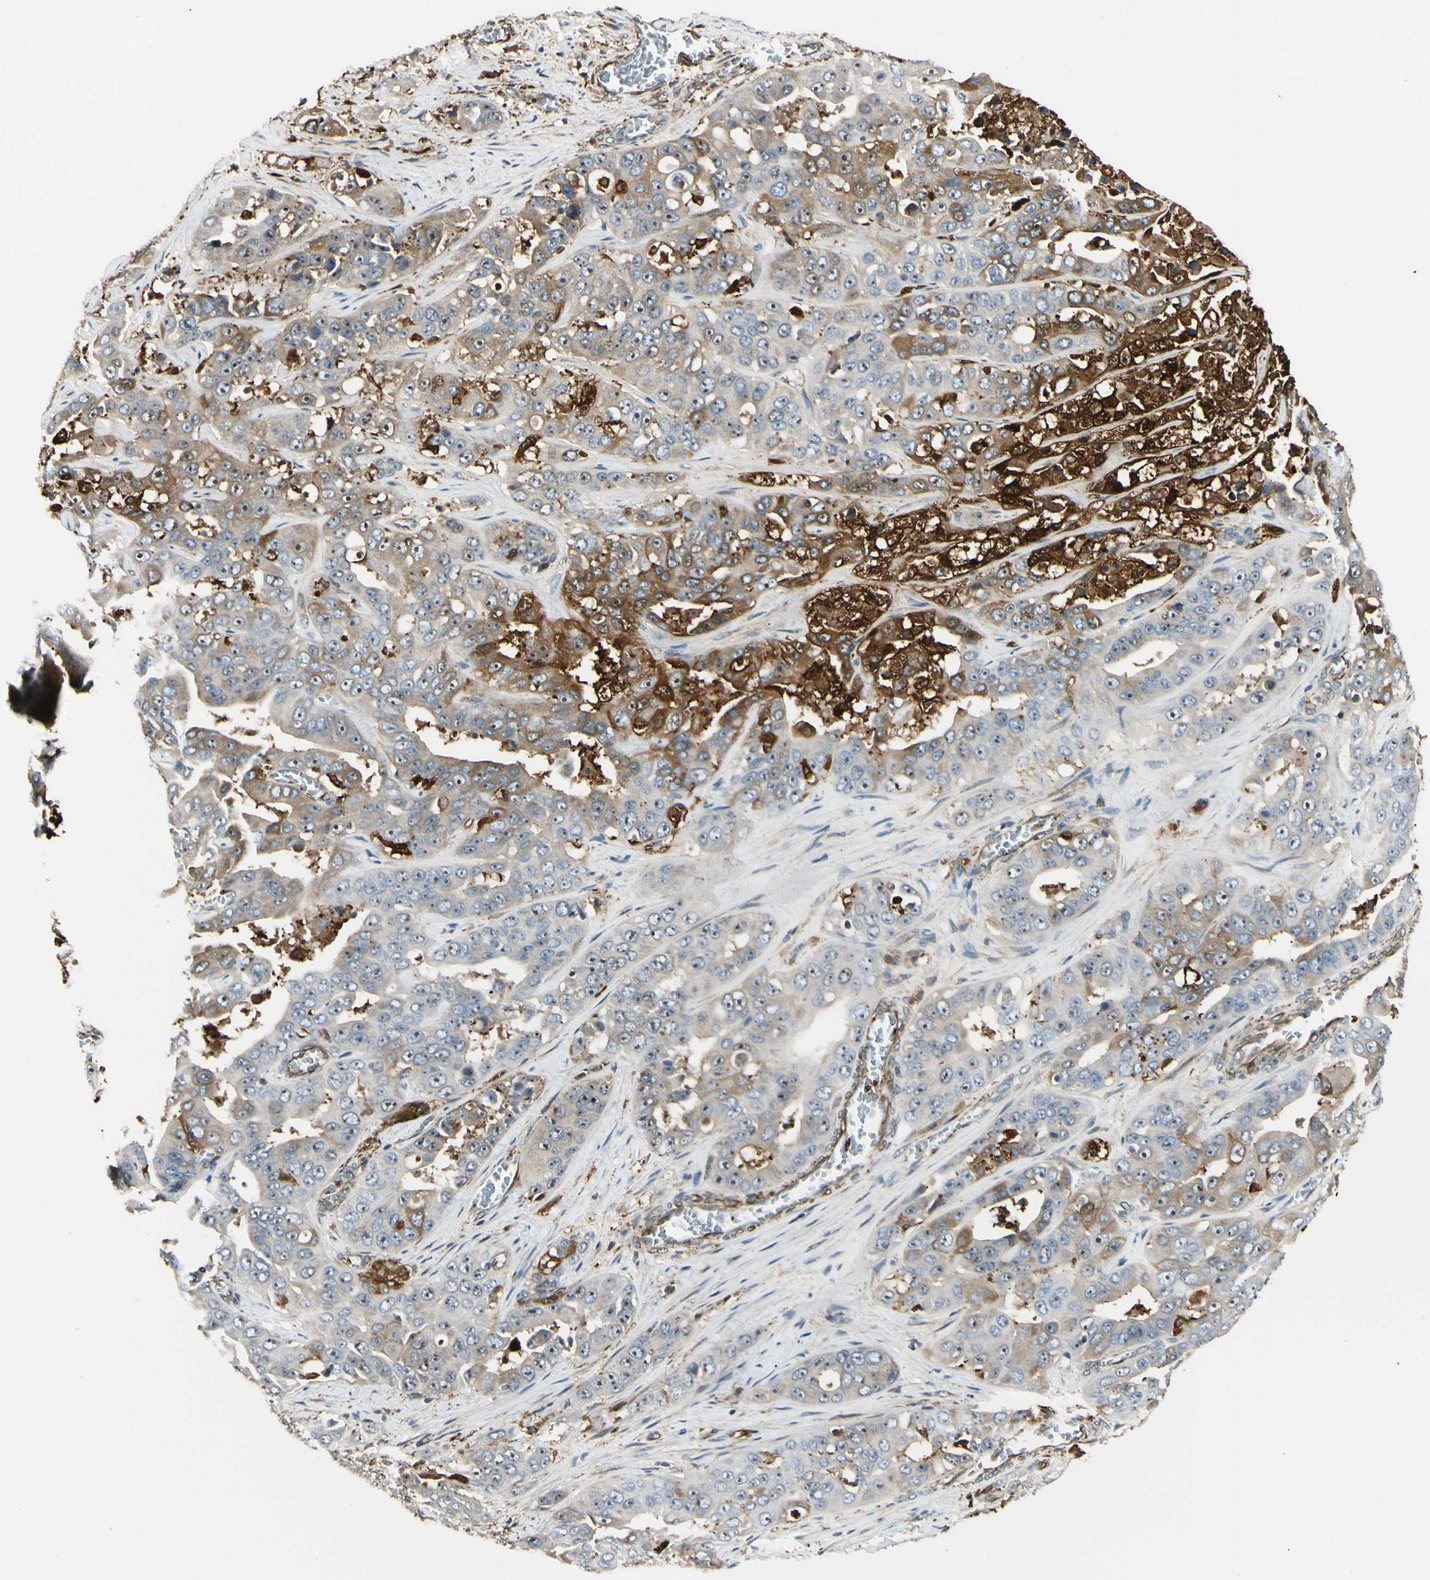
{"staining": {"intensity": "strong", "quantity": "<25%", "location": "cytoplasmic/membranous,nuclear"}, "tissue": "liver cancer", "cell_type": "Tumor cells", "image_type": "cancer", "snomed": [{"axis": "morphology", "description": "Cholangiocarcinoma"}, {"axis": "topography", "description": "Liver"}], "caption": "Cholangiocarcinoma (liver) was stained to show a protein in brown. There is medium levels of strong cytoplasmic/membranous and nuclear expression in approximately <25% of tumor cells.", "gene": "FTH1", "patient": {"sex": "female", "age": 52}}